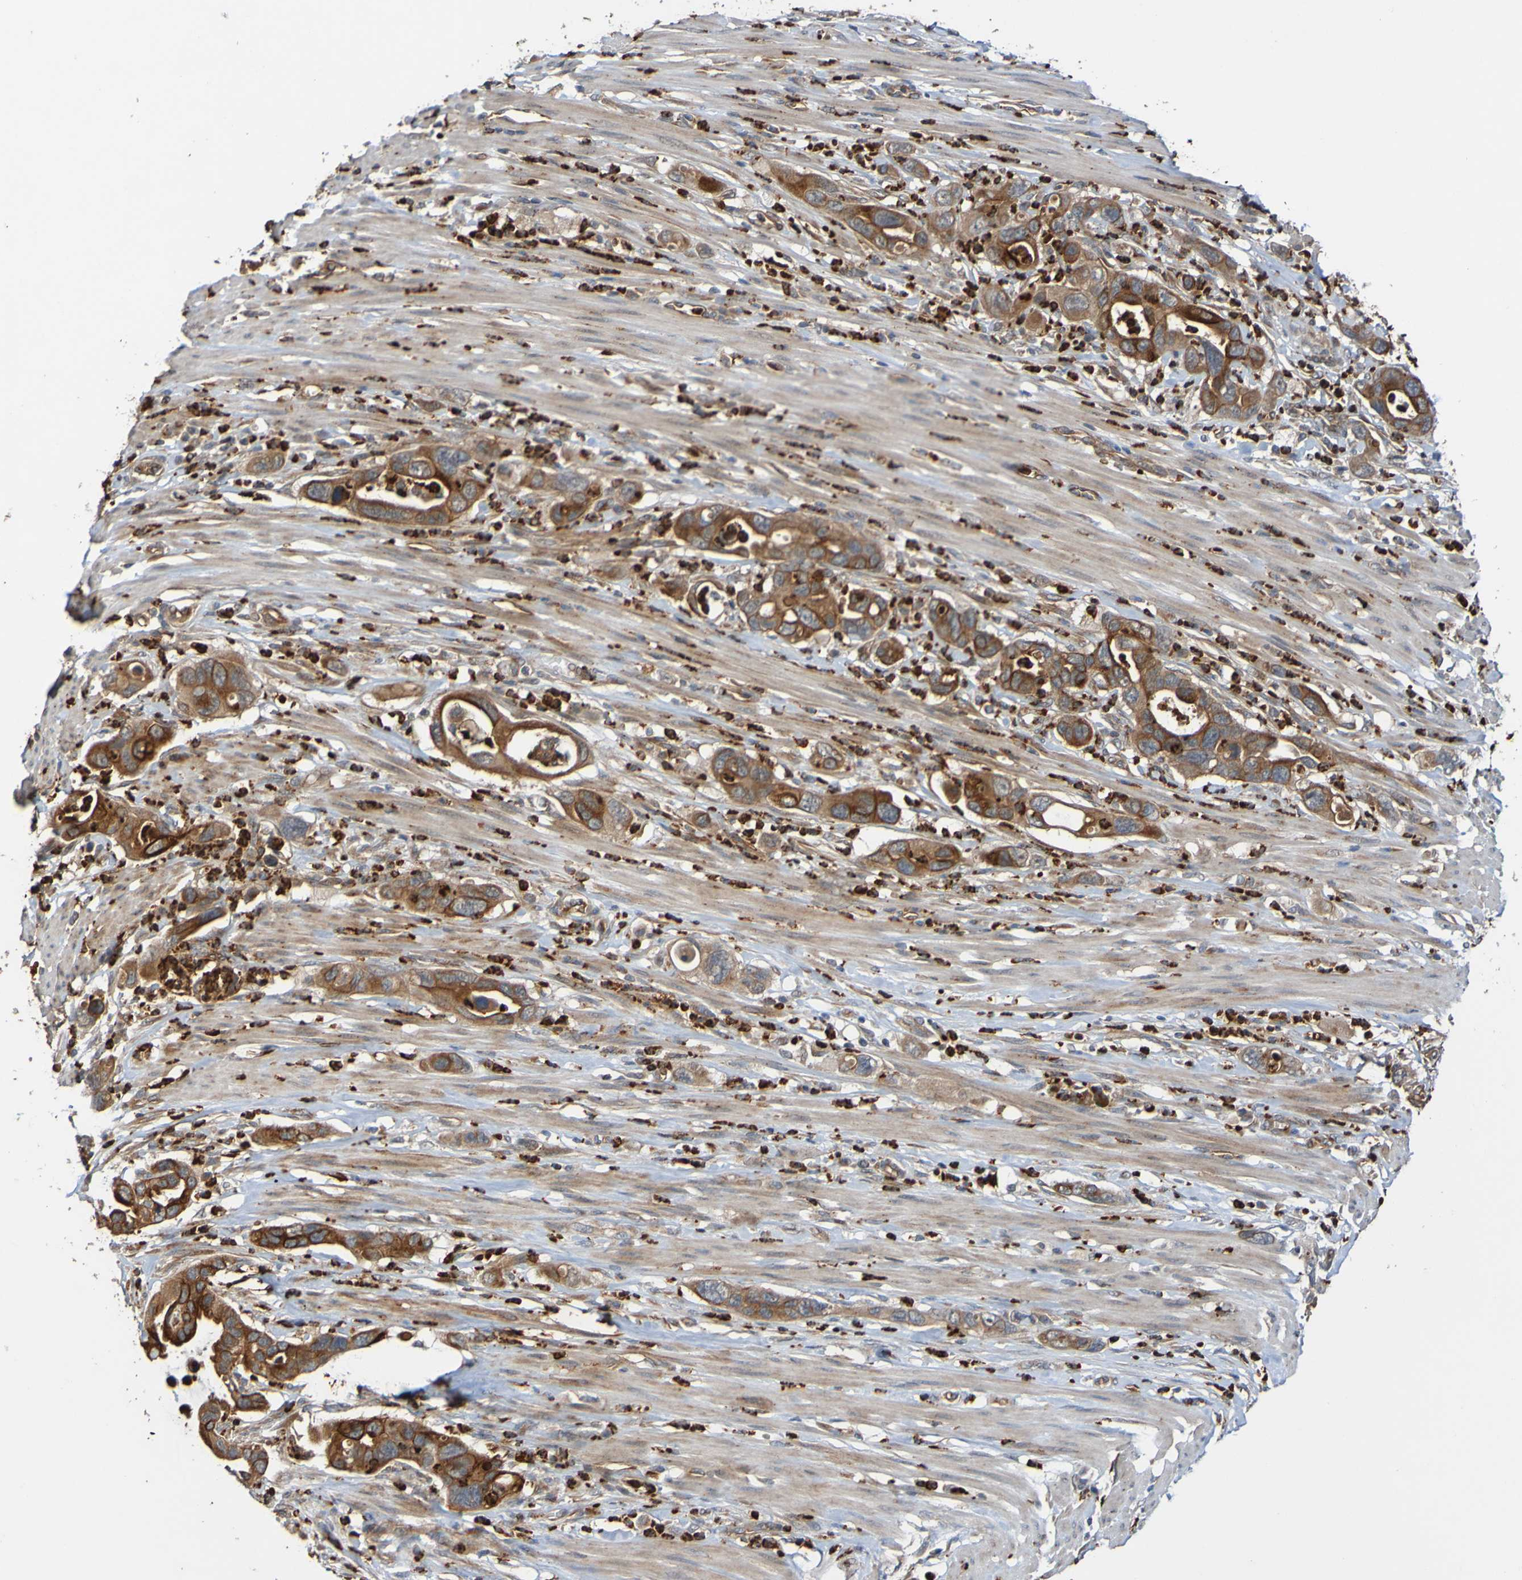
{"staining": {"intensity": "strong", "quantity": ">75%", "location": "cytoplasmic/membranous"}, "tissue": "pancreatic cancer", "cell_type": "Tumor cells", "image_type": "cancer", "snomed": [{"axis": "morphology", "description": "Adenocarcinoma, NOS"}, {"axis": "topography", "description": "Pancreas"}], "caption": "Brown immunohistochemical staining in pancreatic cancer (adenocarcinoma) reveals strong cytoplasmic/membranous staining in about >75% of tumor cells.", "gene": "ST8SIA6", "patient": {"sex": "female", "age": 71}}